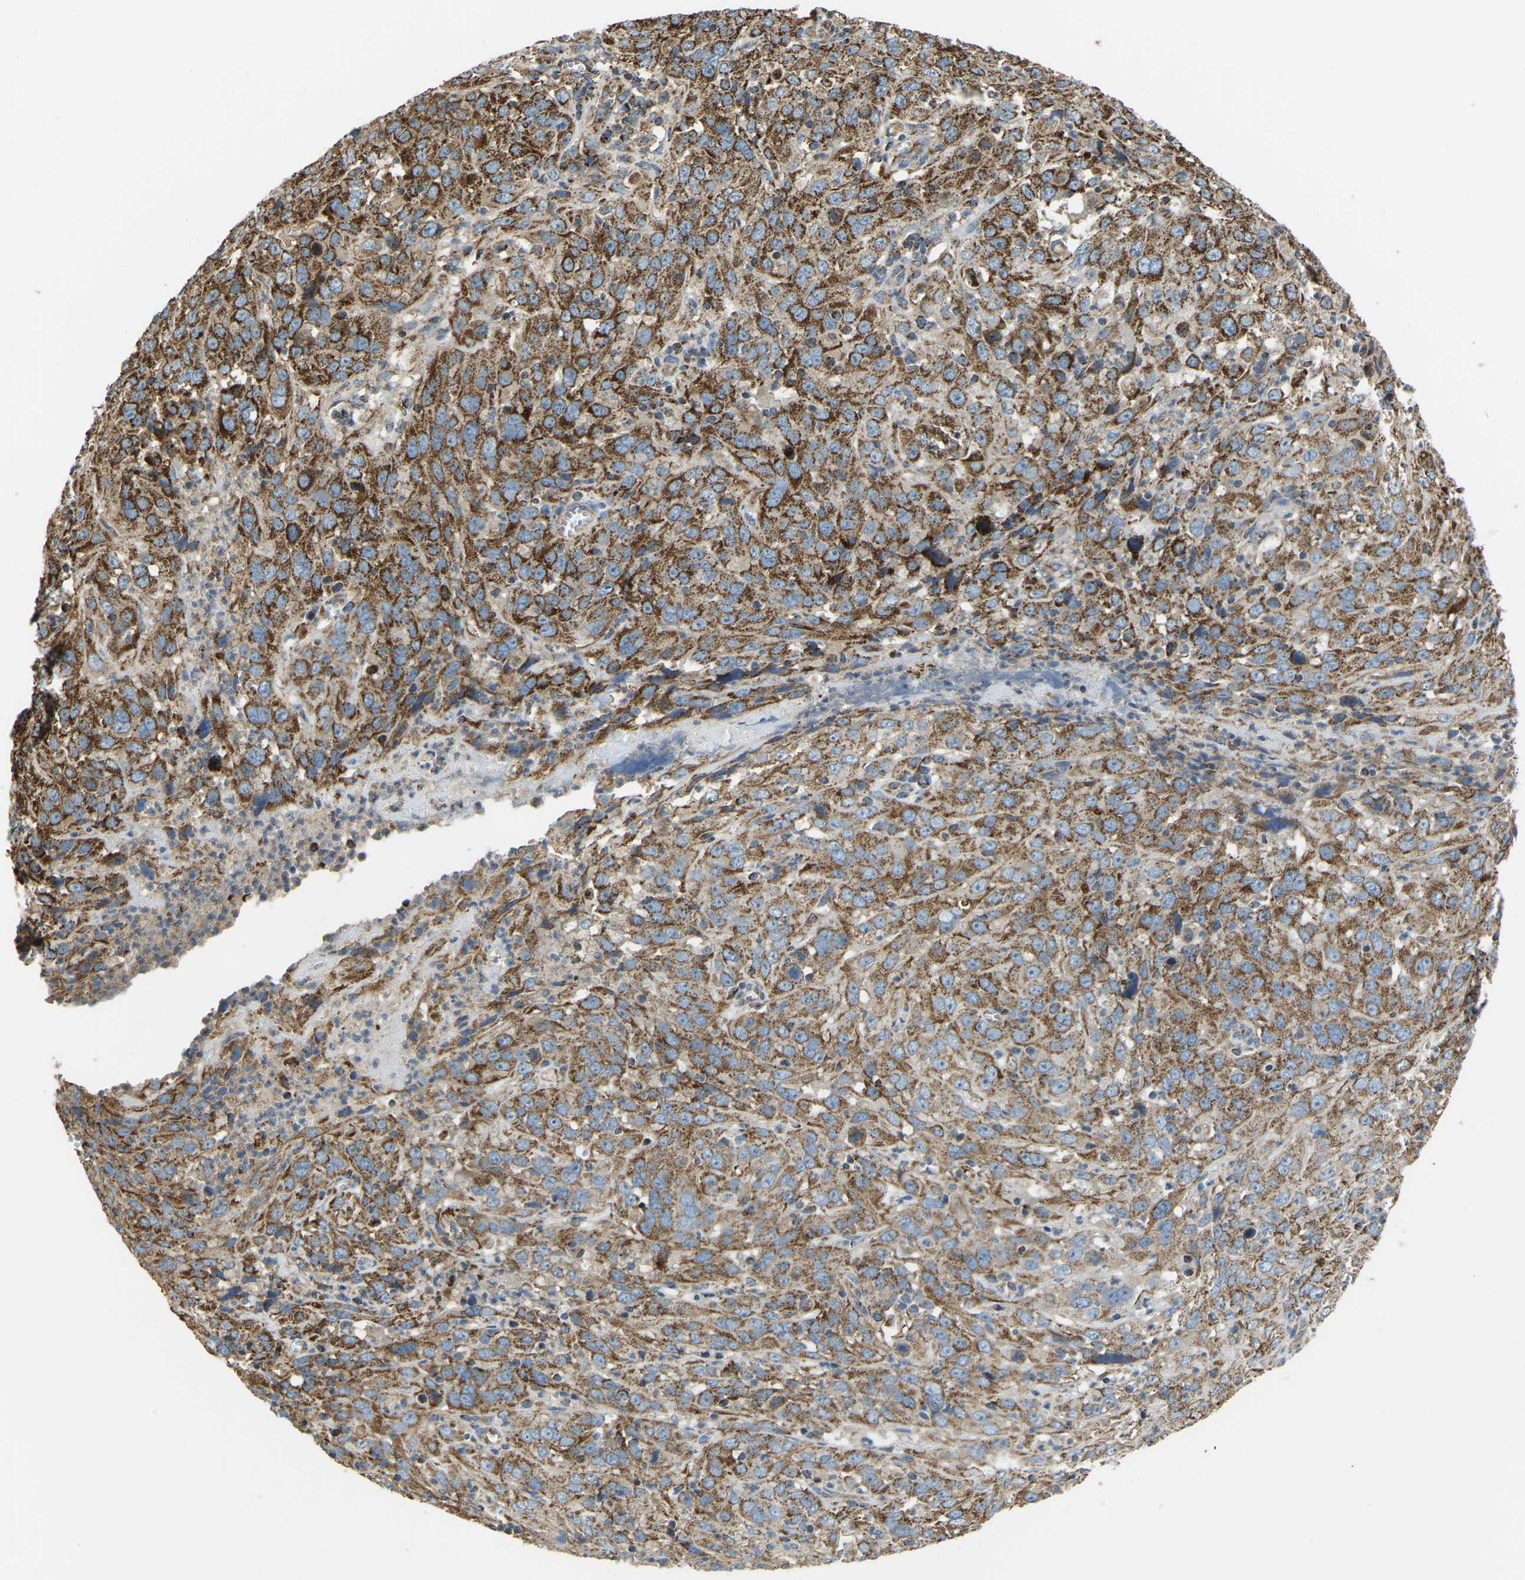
{"staining": {"intensity": "moderate", "quantity": ">75%", "location": "cytoplasmic/membranous"}, "tissue": "cervical cancer", "cell_type": "Tumor cells", "image_type": "cancer", "snomed": [{"axis": "morphology", "description": "Squamous cell carcinoma, NOS"}, {"axis": "topography", "description": "Cervix"}], "caption": "Squamous cell carcinoma (cervical) was stained to show a protein in brown. There is medium levels of moderate cytoplasmic/membranous expression in about >75% of tumor cells. (DAB (3,3'-diaminobenzidine) = brown stain, brightfield microscopy at high magnification).", "gene": "PSMD7", "patient": {"sex": "female", "age": 32}}